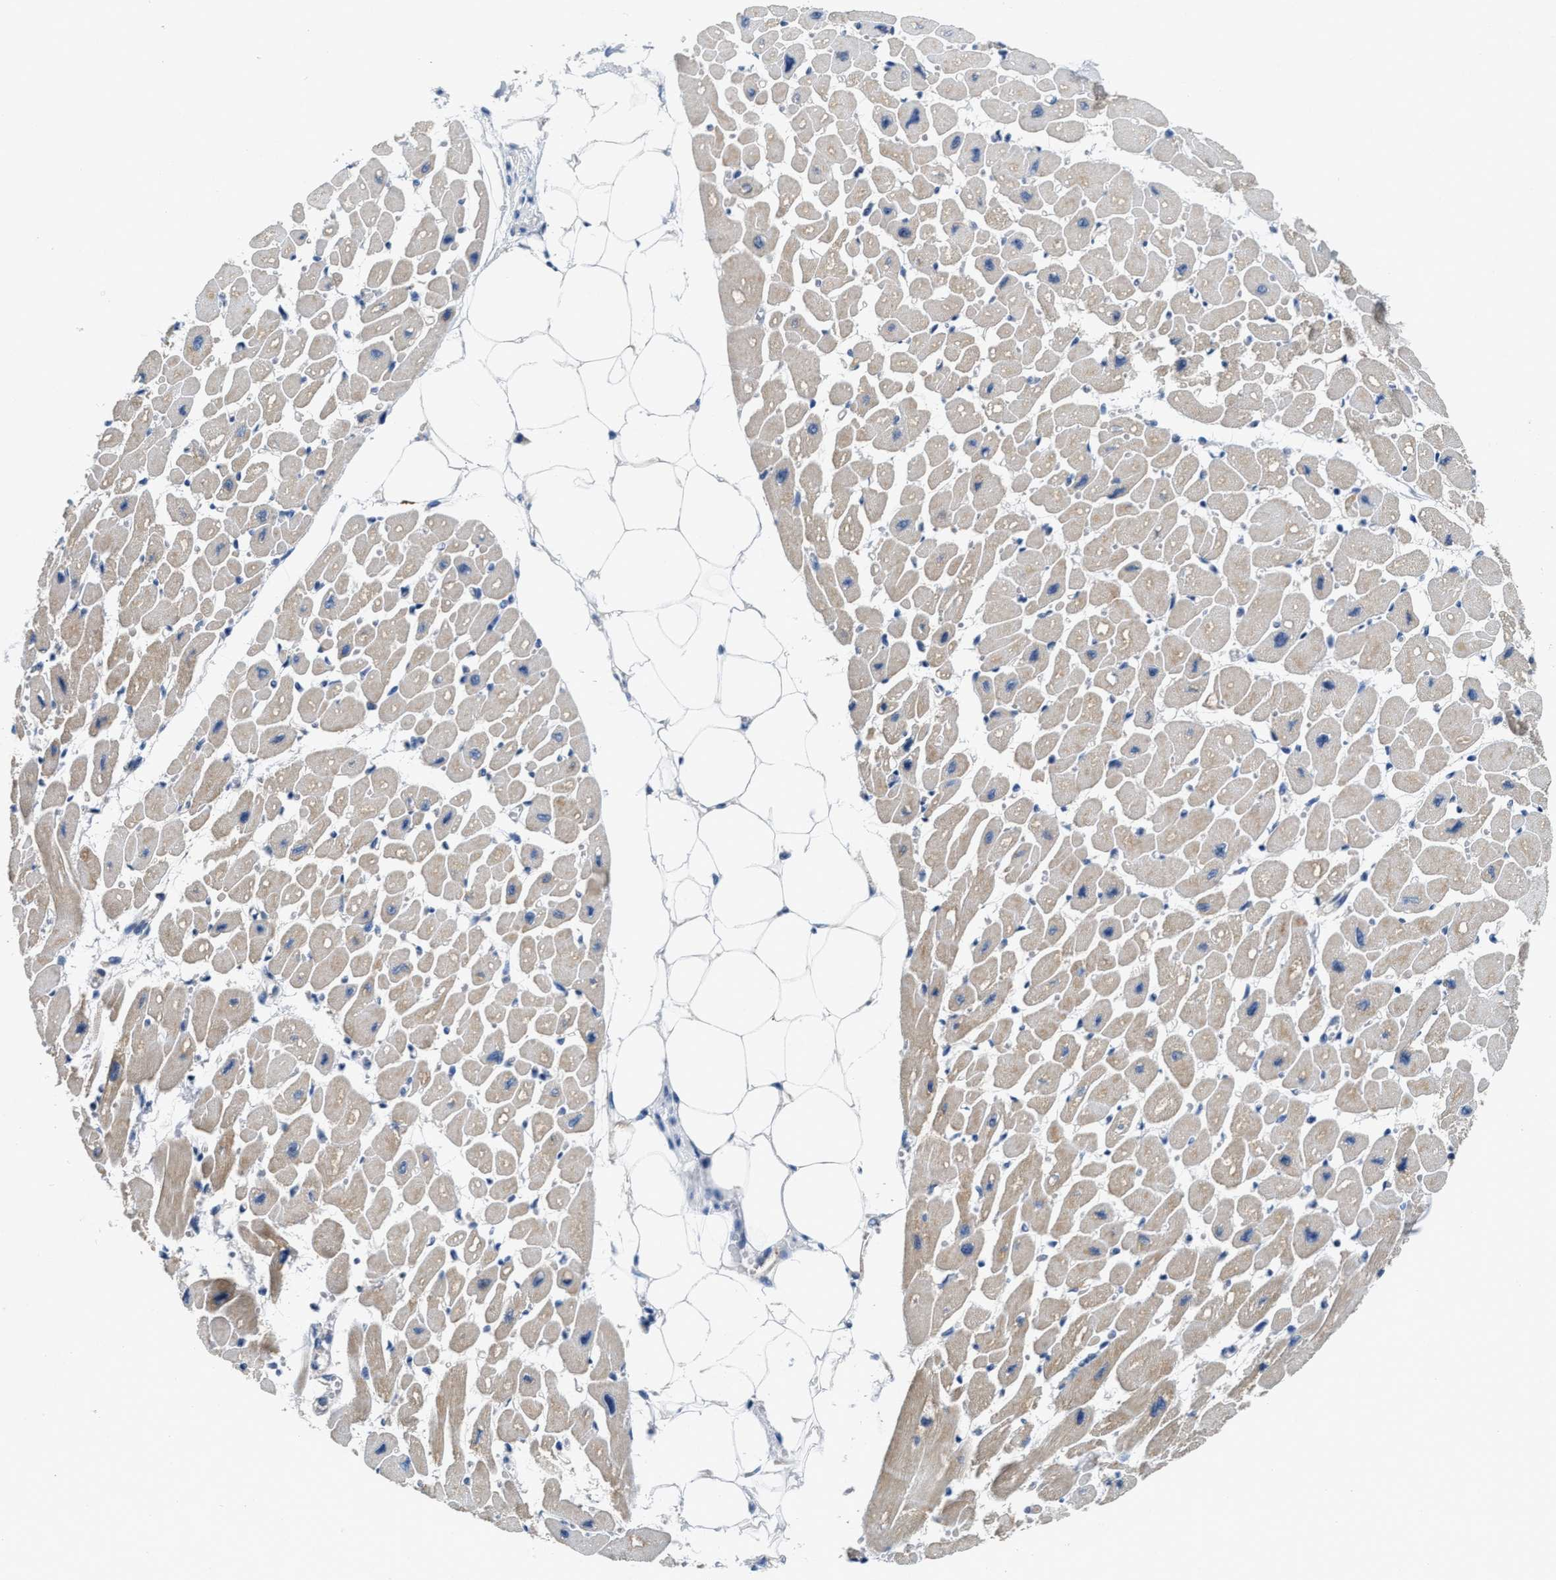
{"staining": {"intensity": "weak", "quantity": "<25%", "location": "cytoplasmic/membranous"}, "tissue": "heart muscle", "cell_type": "Cardiomyocytes", "image_type": "normal", "snomed": [{"axis": "morphology", "description": "Normal tissue, NOS"}, {"axis": "topography", "description": "Heart"}], "caption": "High power microscopy image of an IHC micrograph of unremarkable heart muscle, revealing no significant staining in cardiomyocytes.", "gene": "INHA", "patient": {"sex": "female", "age": 54}}